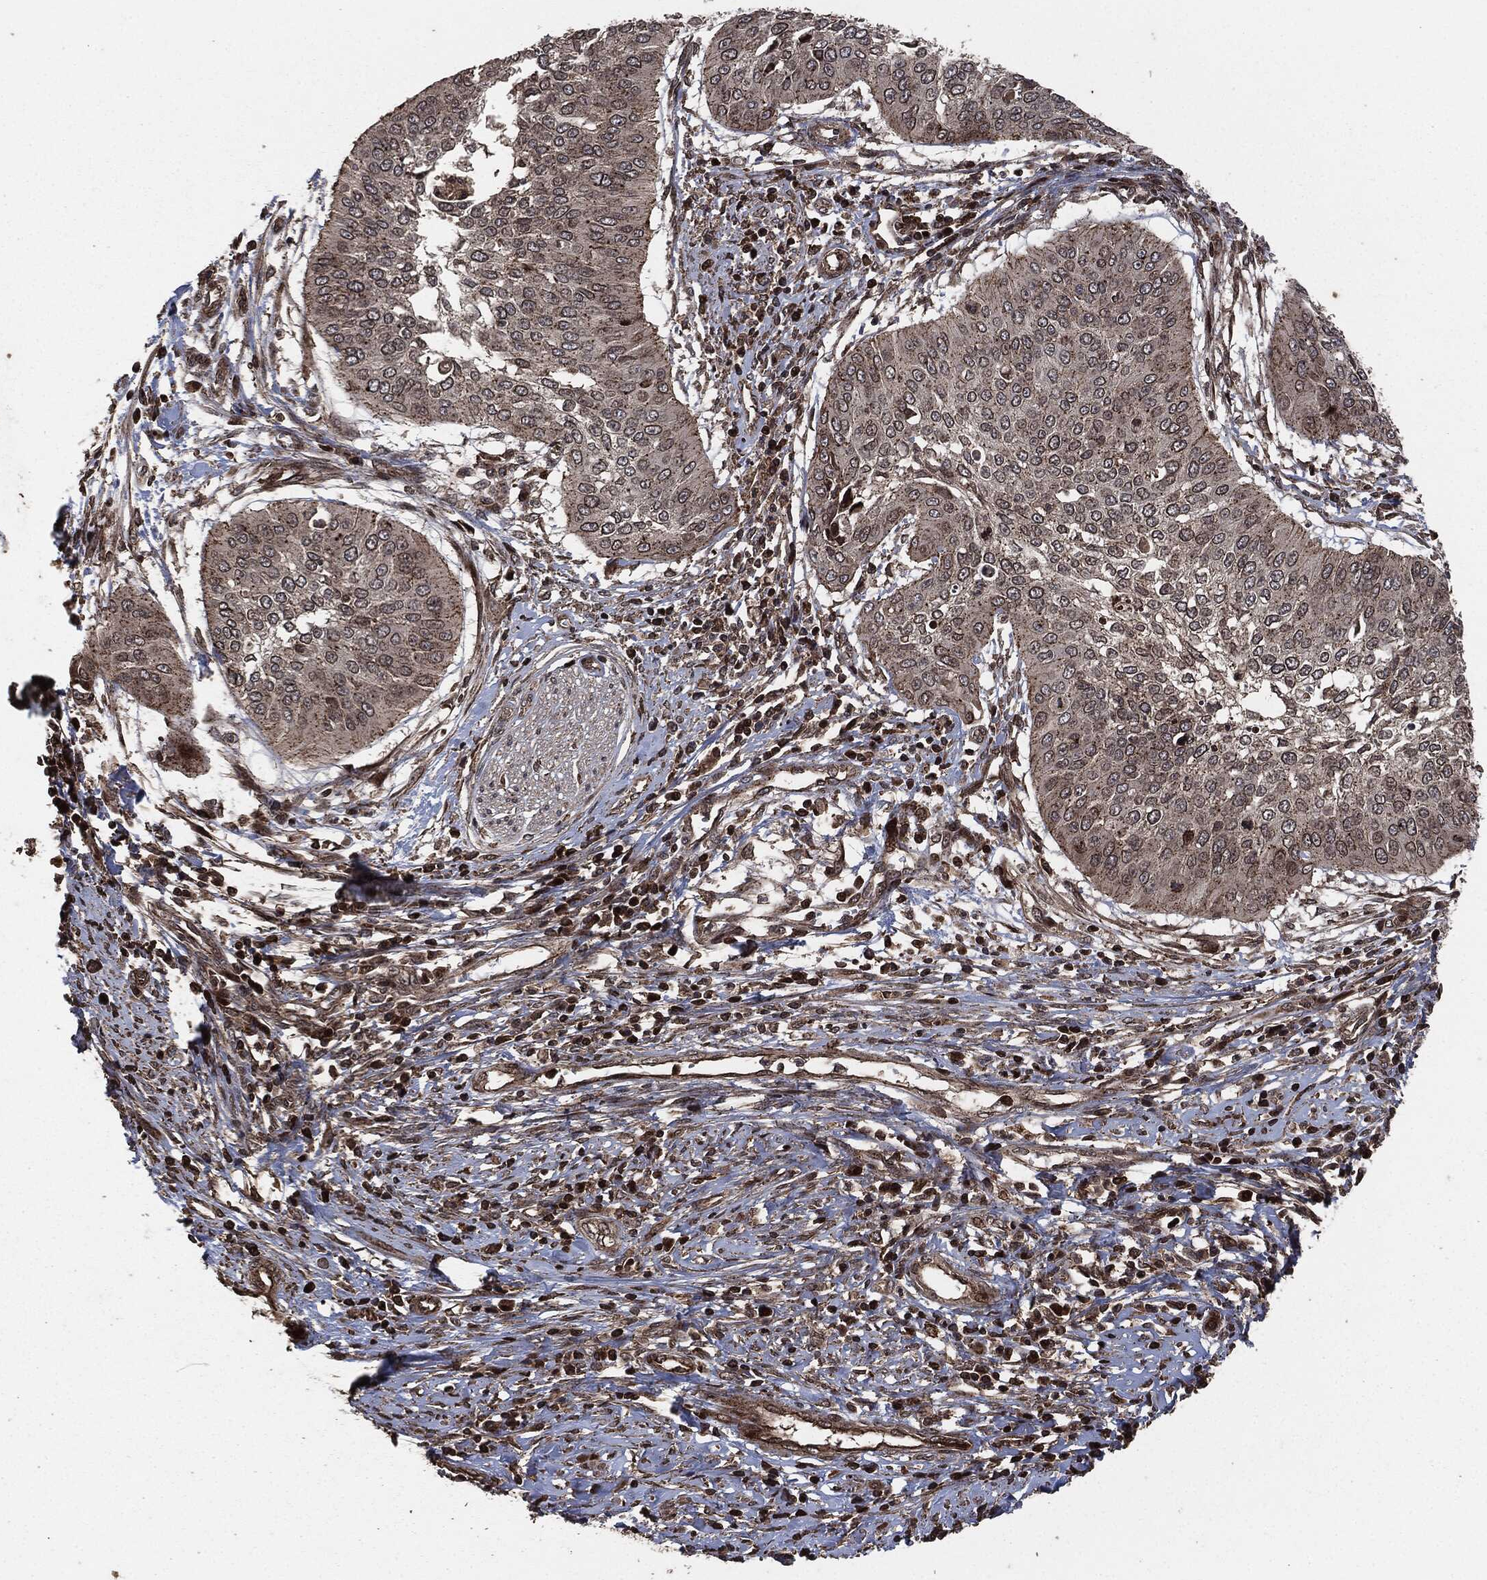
{"staining": {"intensity": "moderate", "quantity": "25%-75%", "location": "cytoplasmic/membranous"}, "tissue": "cervical cancer", "cell_type": "Tumor cells", "image_type": "cancer", "snomed": [{"axis": "morphology", "description": "Normal tissue, NOS"}, {"axis": "morphology", "description": "Squamous cell carcinoma, NOS"}, {"axis": "topography", "description": "Cervix"}], "caption": "Immunohistochemistry (IHC) micrograph of cervical cancer (squamous cell carcinoma) stained for a protein (brown), which exhibits medium levels of moderate cytoplasmic/membranous staining in about 25%-75% of tumor cells.", "gene": "IFIT1", "patient": {"sex": "female", "age": 39}}